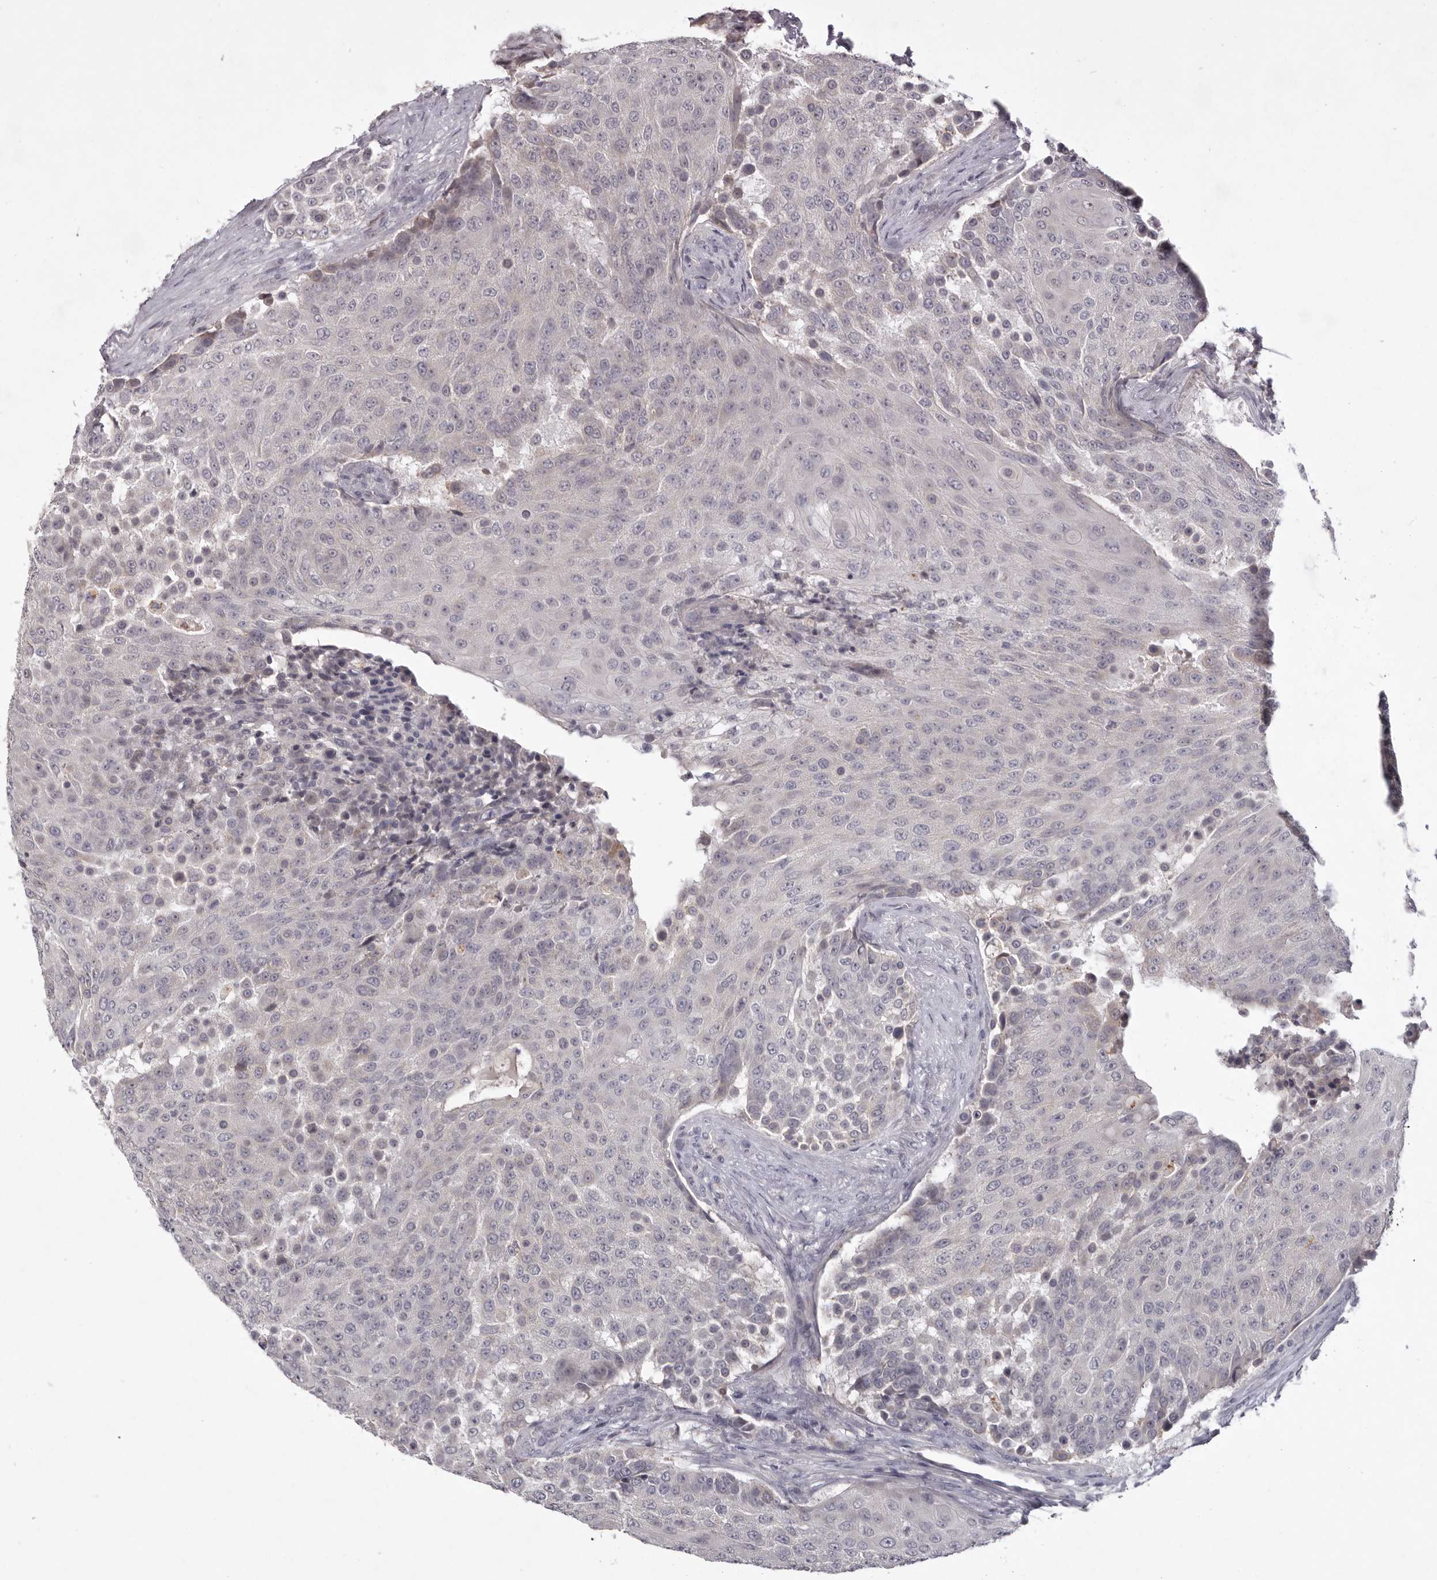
{"staining": {"intensity": "negative", "quantity": "none", "location": "none"}, "tissue": "urothelial cancer", "cell_type": "Tumor cells", "image_type": "cancer", "snomed": [{"axis": "morphology", "description": "Urothelial carcinoma, High grade"}, {"axis": "topography", "description": "Urinary bladder"}], "caption": "High power microscopy image of an immunohistochemistry histopathology image of high-grade urothelial carcinoma, revealing no significant staining in tumor cells.", "gene": "GARNL3", "patient": {"sex": "female", "age": 63}}